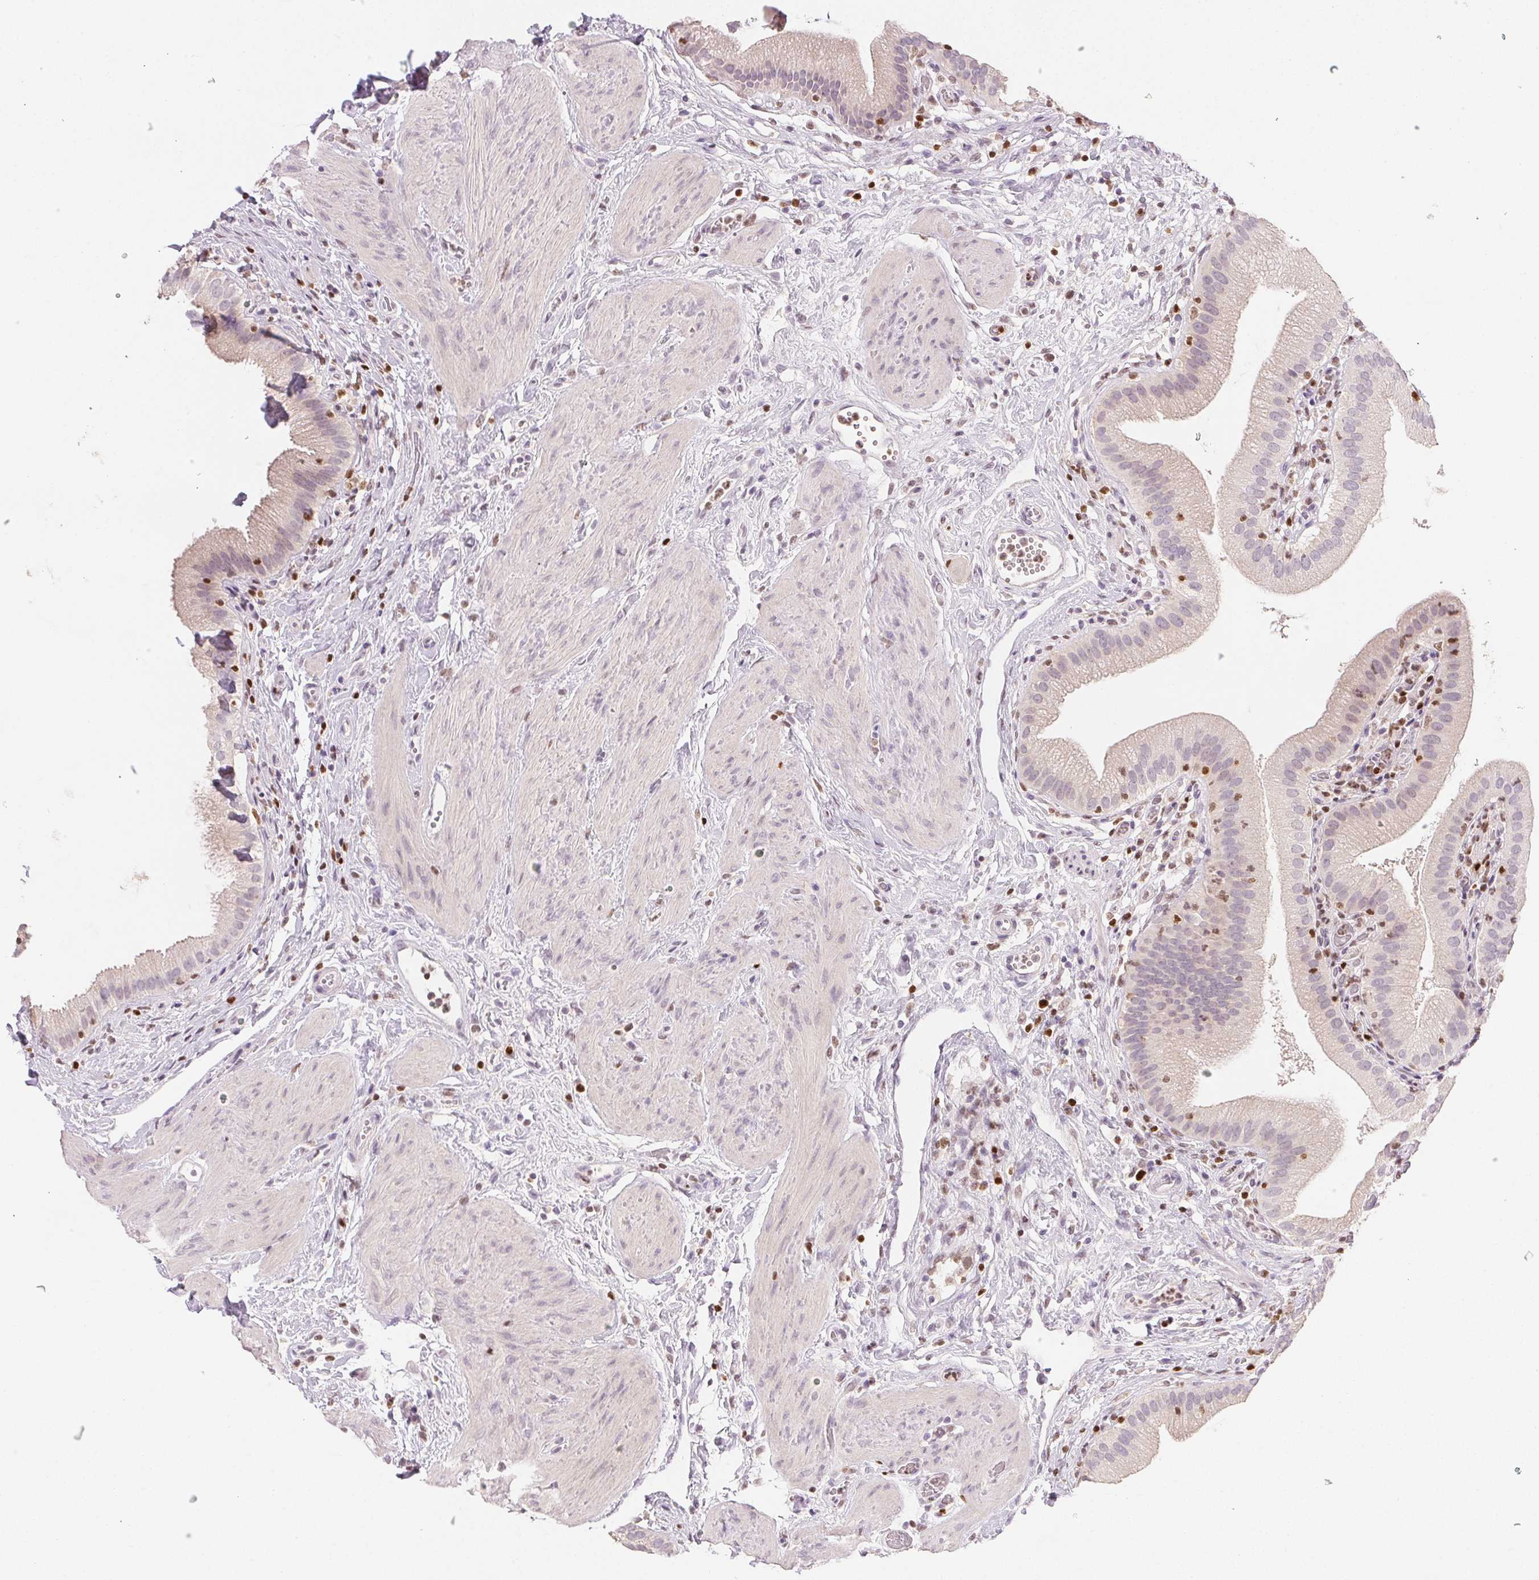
{"staining": {"intensity": "negative", "quantity": "none", "location": "none"}, "tissue": "gallbladder", "cell_type": "Glandular cells", "image_type": "normal", "snomed": [{"axis": "morphology", "description": "Normal tissue, NOS"}, {"axis": "topography", "description": "Gallbladder"}], "caption": "Human gallbladder stained for a protein using immunohistochemistry (IHC) demonstrates no positivity in glandular cells.", "gene": "RUNX2", "patient": {"sex": "female", "age": 65}}